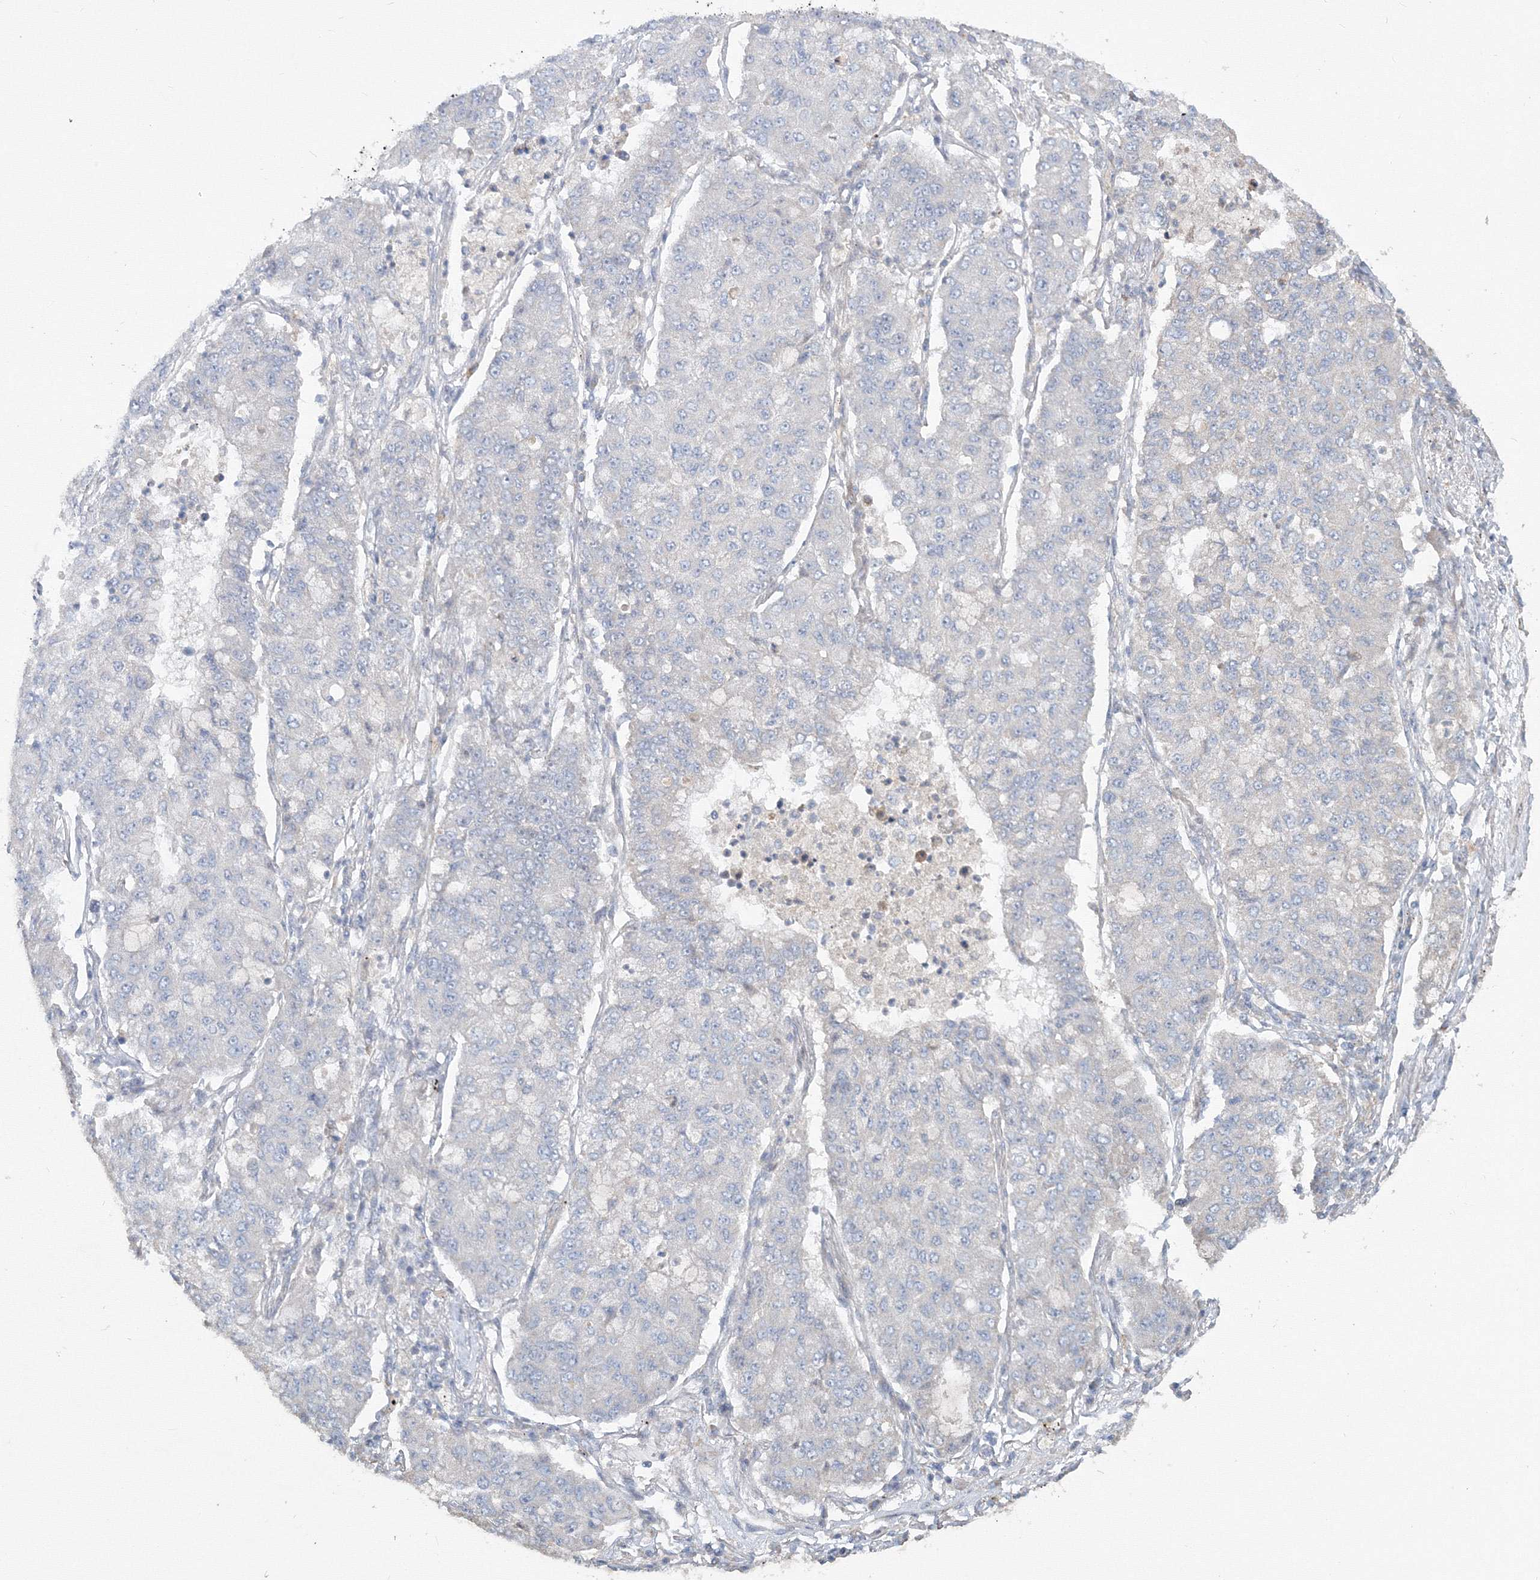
{"staining": {"intensity": "negative", "quantity": "none", "location": "none"}, "tissue": "lung cancer", "cell_type": "Tumor cells", "image_type": "cancer", "snomed": [{"axis": "morphology", "description": "Squamous cell carcinoma, NOS"}, {"axis": "topography", "description": "Lung"}], "caption": "Immunohistochemistry (IHC) photomicrograph of lung cancer stained for a protein (brown), which displays no positivity in tumor cells. The staining is performed using DAB (3,3'-diaminobenzidine) brown chromogen with nuclei counter-stained in using hematoxylin.", "gene": "WDR49", "patient": {"sex": "male", "age": 74}}